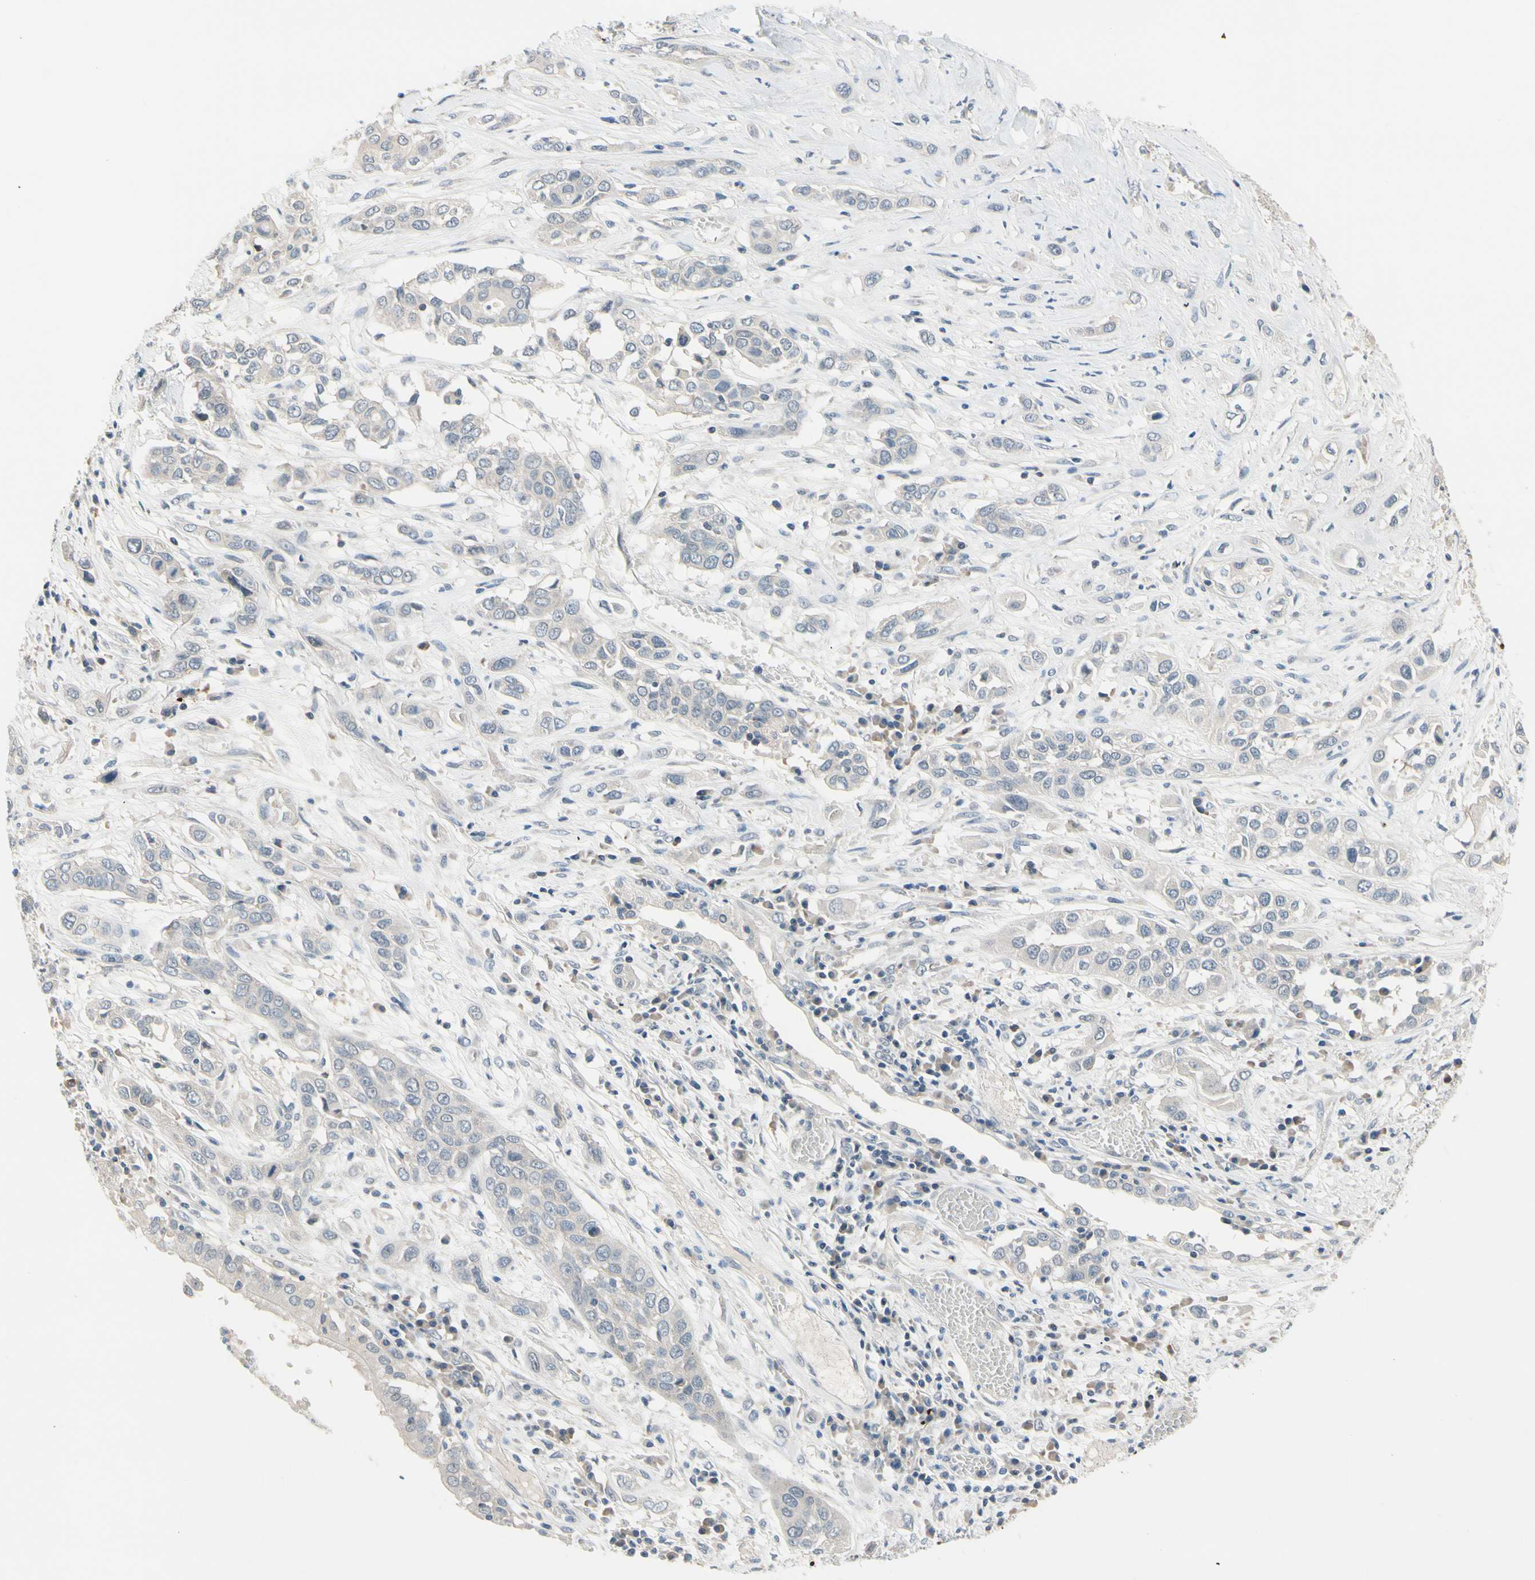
{"staining": {"intensity": "negative", "quantity": "none", "location": "none"}, "tissue": "lung cancer", "cell_type": "Tumor cells", "image_type": "cancer", "snomed": [{"axis": "morphology", "description": "Squamous cell carcinoma, NOS"}, {"axis": "topography", "description": "Lung"}], "caption": "High magnification brightfield microscopy of lung squamous cell carcinoma stained with DAB (brown) and counterstained with hematoxylin (blue): tumor cells show no significant positivity. (Brightfield microscopy of DAB (3,3'-diaminobenzidine) immunohistochemistry (IHC) at high magnification).", "gene": "SLC27A6", "patient": {"sex": "male", "age": 71}}